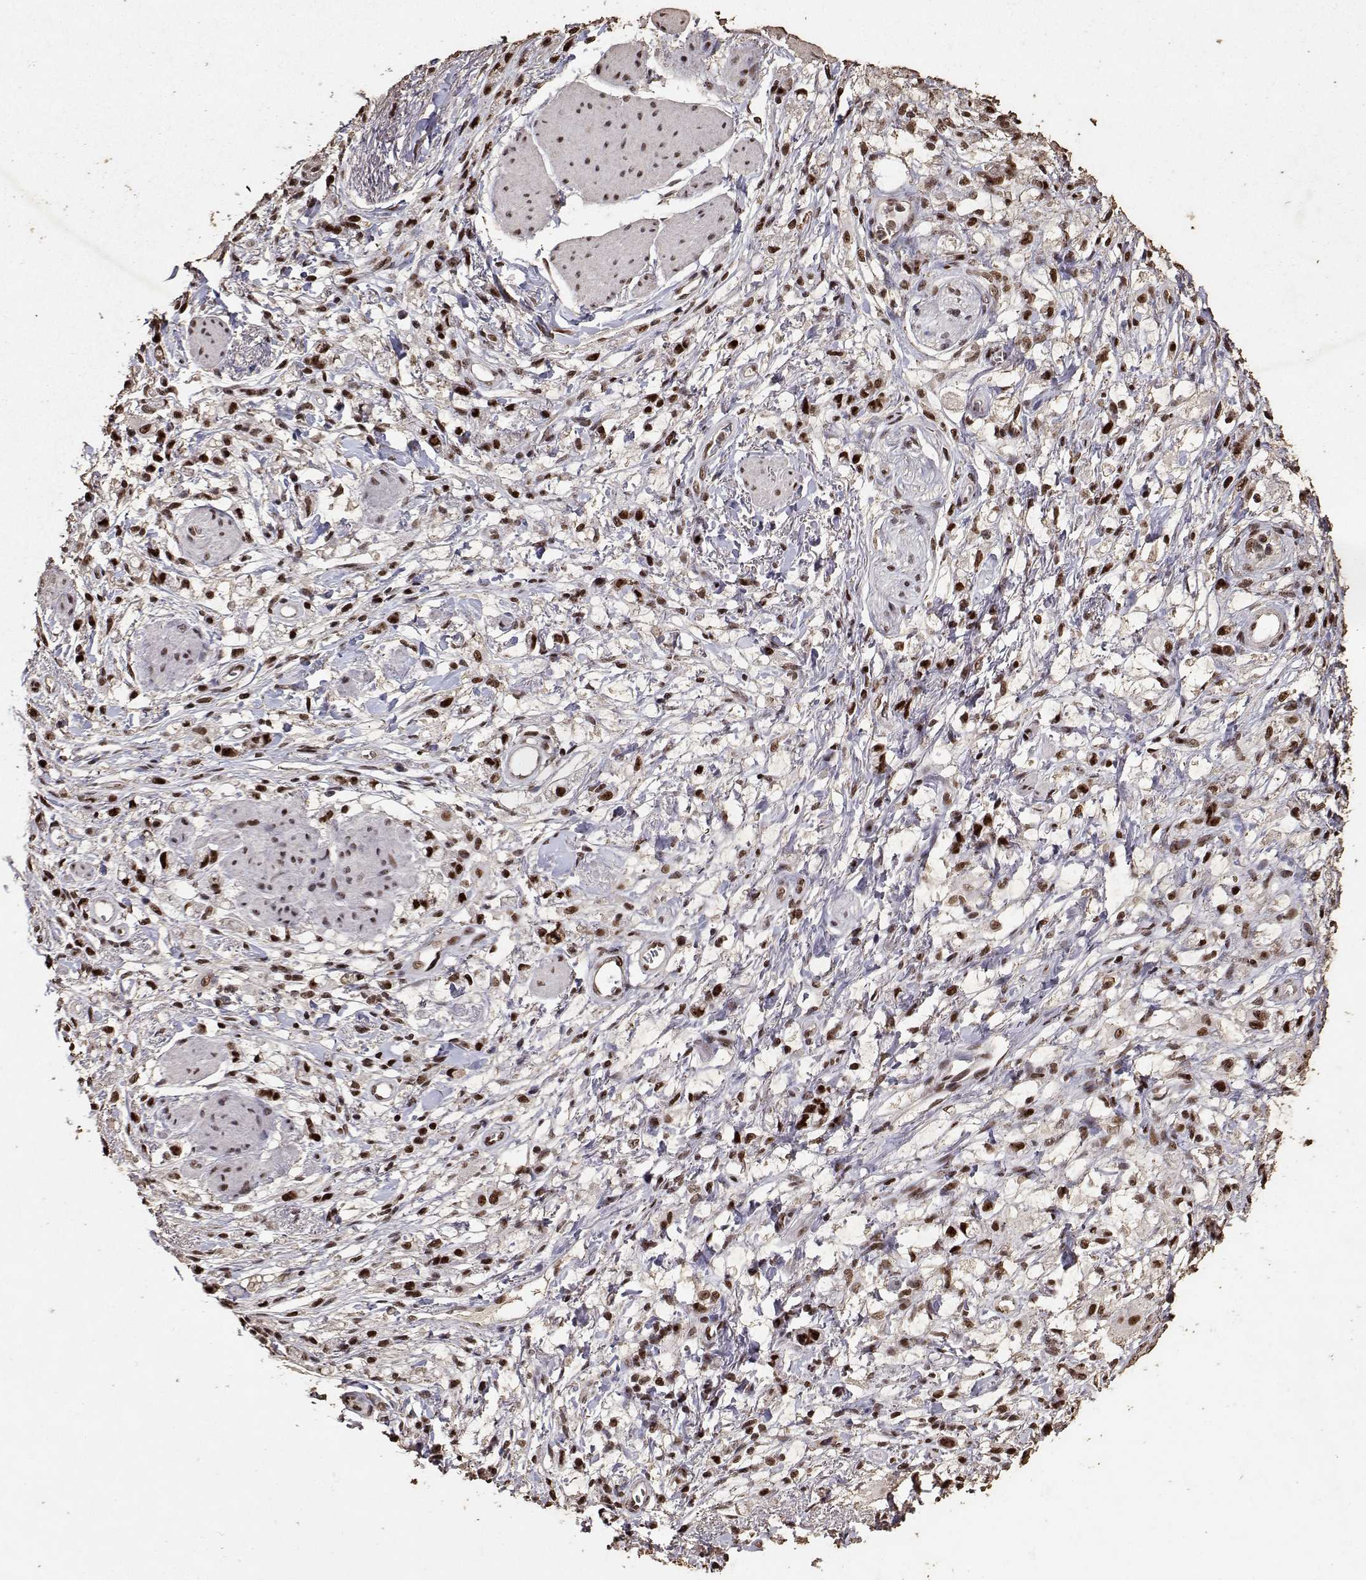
{"staining": {"intensity": "strong", "quantity": ">75%", "location": "nuclear"}, "tissue": "stomach cancer", "cell_type": "Tumor cells", "image_type": "cancer", "snomed": [{"axis": "morphology", "description": "Adenocarcinoma, NOS"}, {"axis": "topography", "description": "Stomach"}], "caption": "About >75% of tumor cells in human stomach cancer show strong nuclear protein positivity as visualized by brown immunohistochemical staining.", "gene": "TOE1", "patient": {"sex": "female", "age": 60}}